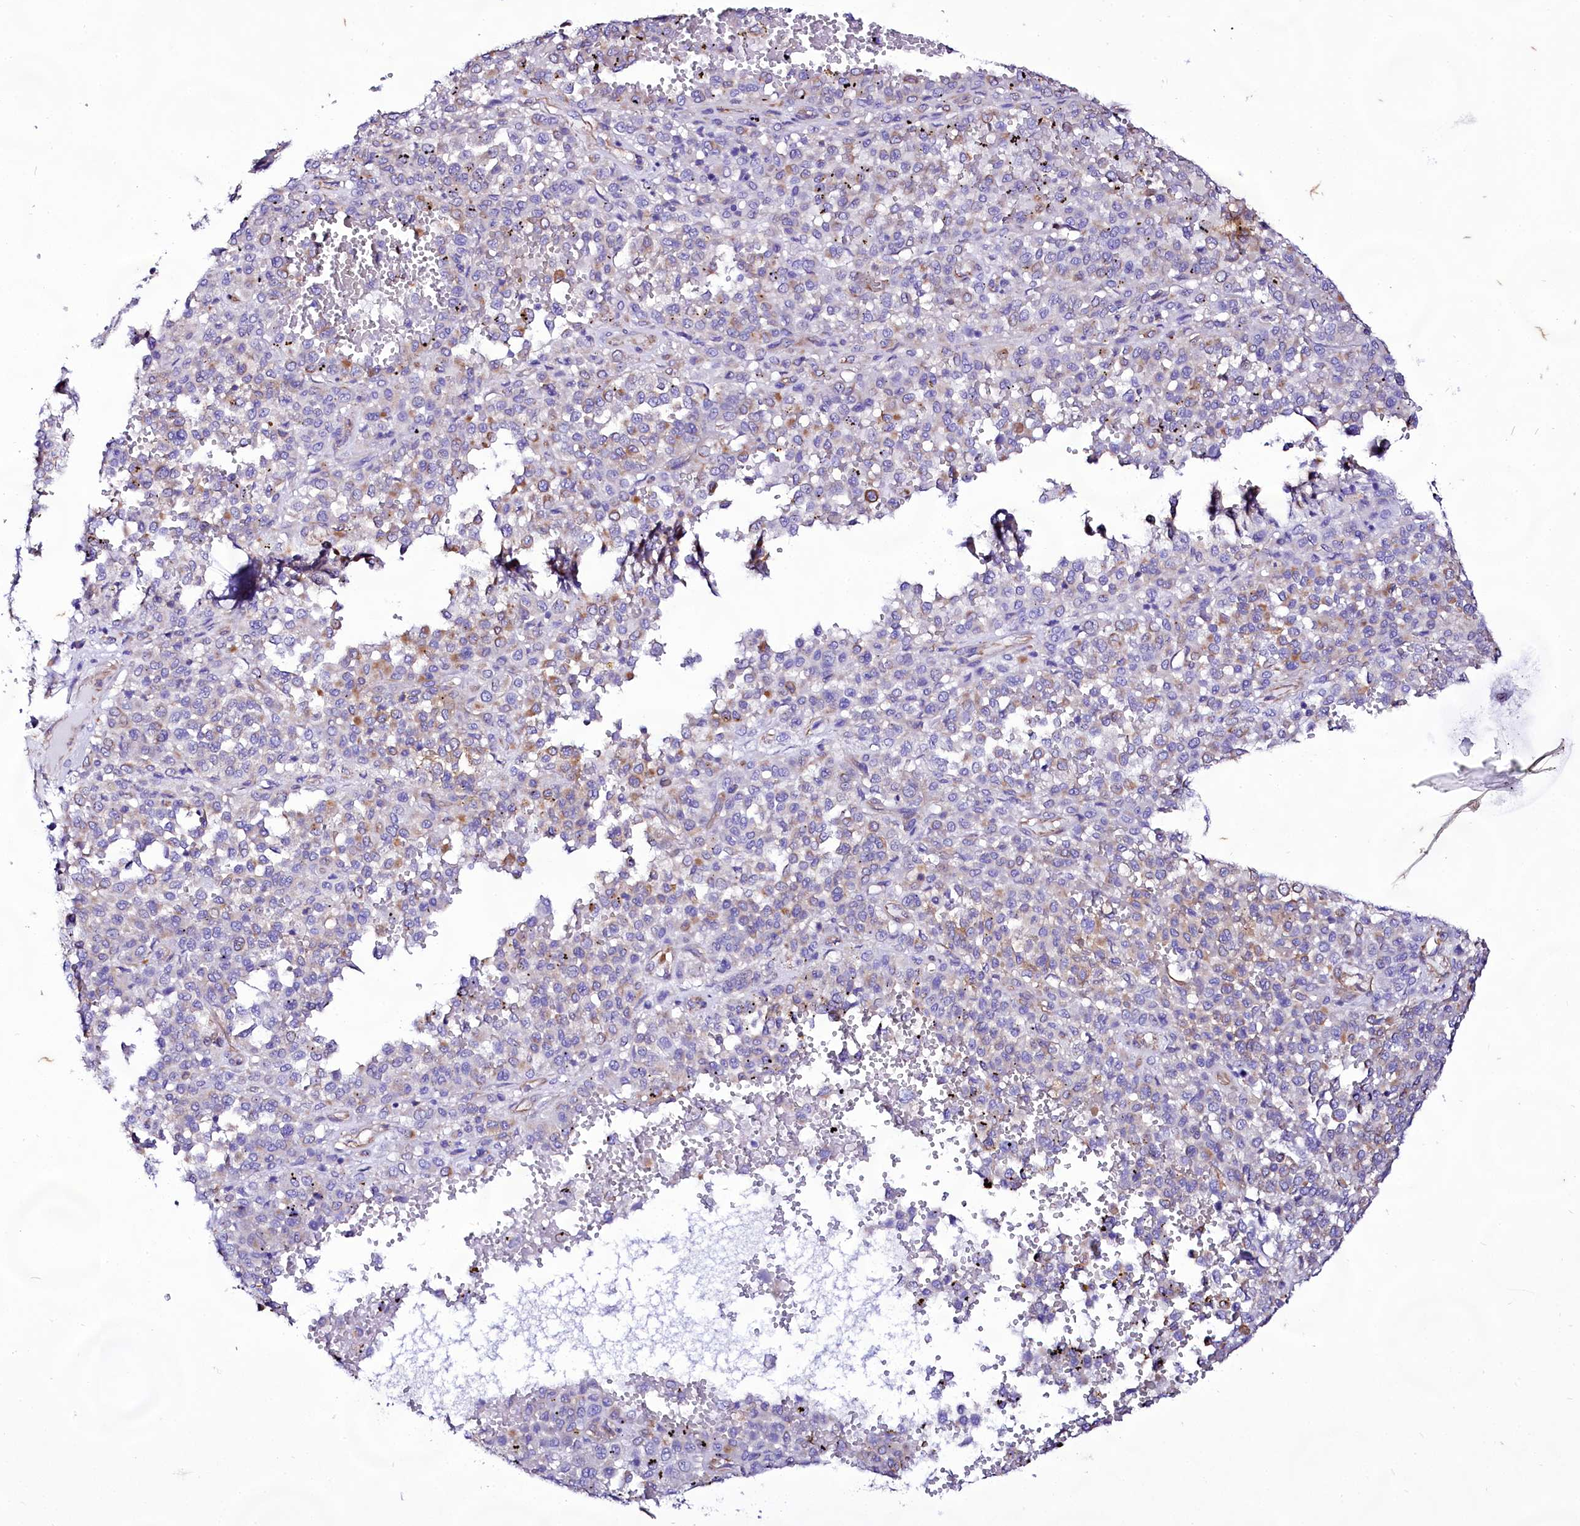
{"staining": {"intensity": "weak", "quantity": "<25%", "location": "cytoplasmic/membranous"}, "tissue": "melanoma", "cell_type": "Tumor cells", "image_type": "cancer", "snomed": [{"axis": "morphology", "description": "Malignant melanoma, Metastatic site"}, {"axis": "topography", "description": "Pancreas"}], "caption": "Tumor cells are negative for protein expression in human malignant melanoma (metastatic site). (Immunohistochemistry (ihc), brightfield microscopy, high magnification).", "gene": "CD99", "patient": {"sex": "female", "age": 30}}